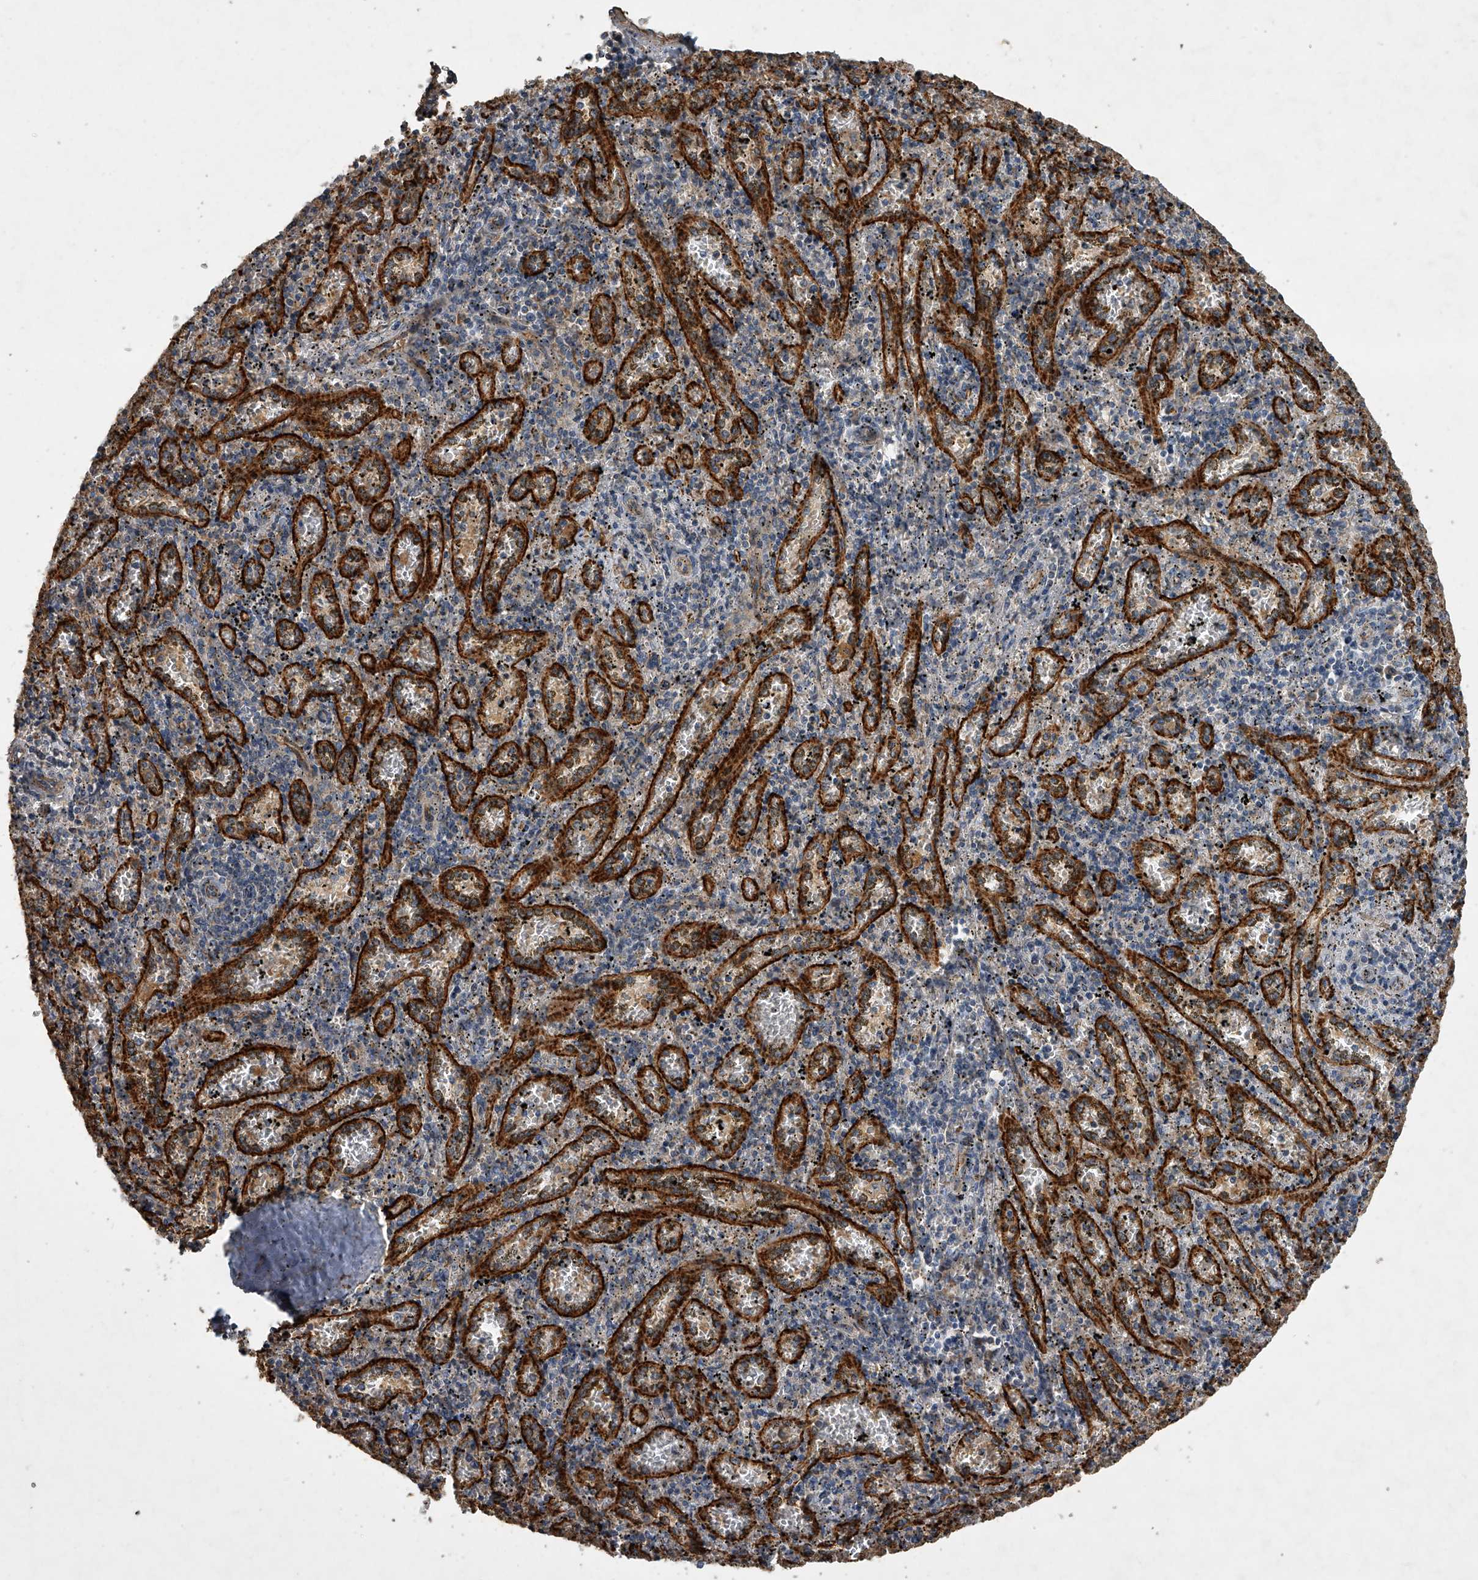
{"staining": {"intensity": "negative", "quantity": "none", "location": "none"}, "tissue": "spleen", "cell_type": "Cells in red pulp", "image_type": "normal", "snomed": [{"axis": "morphology", "description": "Normal tissue, NOS"}, {"axis": "topography", "description": "Spleen"}], "caption": "Immunohistochemistry (IHC) photomicrograph of benign spleen: spleen stained with DAB (3,3'-diaminobenzidine) exhibits no significant protein expression in cells in red pulp.", "gene": "DOCK9", "patient": {"sex": "male", "age": 11}}